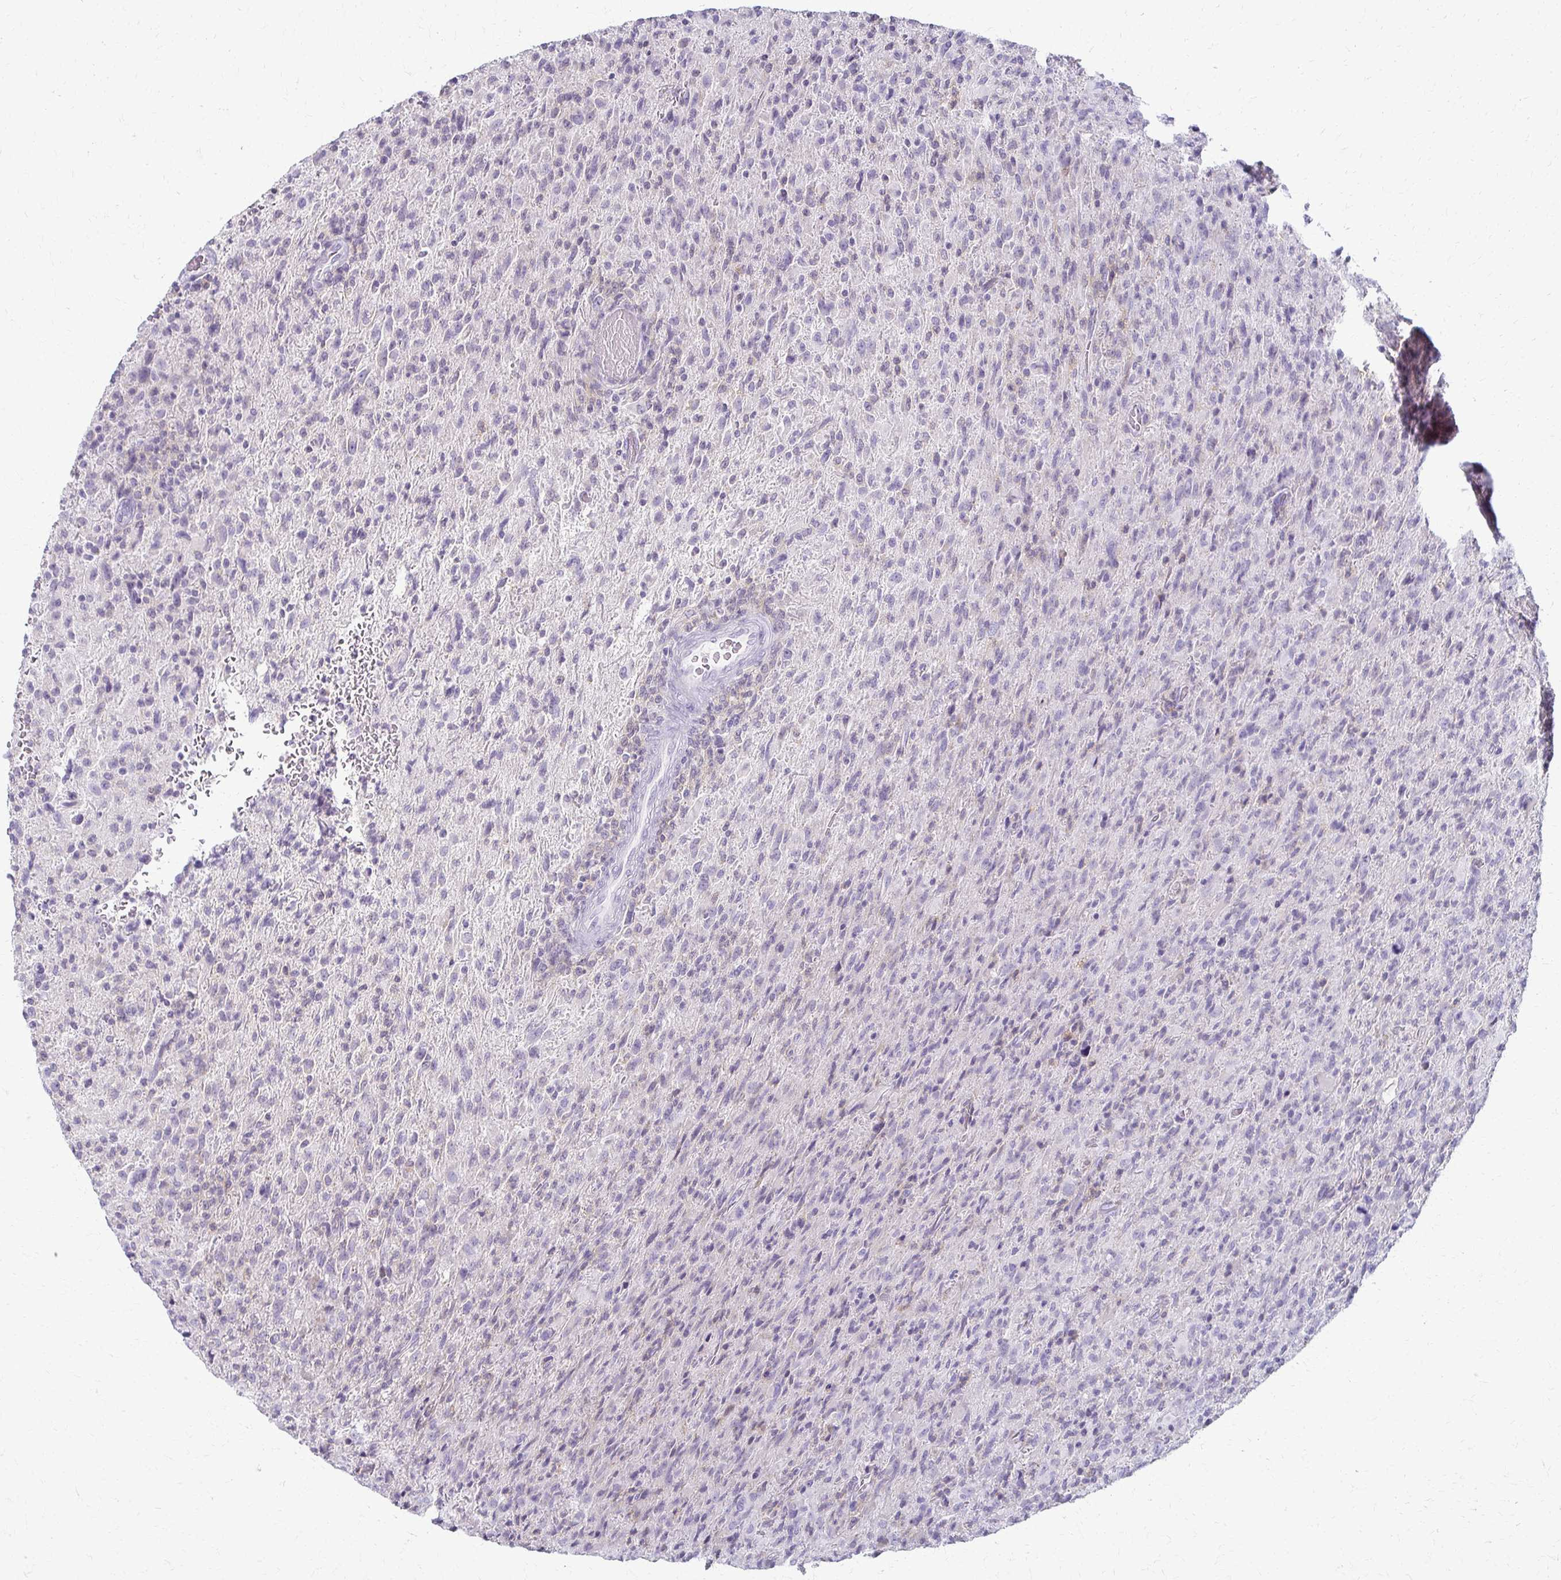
{"staining": {"intensity": "negative", "quantity": "none", "location": "none"}, "tissue": "glioma", "cell_type": "Tumor cells", "image_type": "cancer", "snomed": [{"axis": "morphology", "description": "Glioma, malignant, High grade"}, {"axis": "topography", "description": "Brain"}], "caption": "Immunohistochemistry (IHC) micrograph of neoplastic tissue: human glioma stained with DAB displays no significant protein positivity in tumor cells.", "gene": "FCGR2B", "patient": {"sex": "male", "age": 68}}